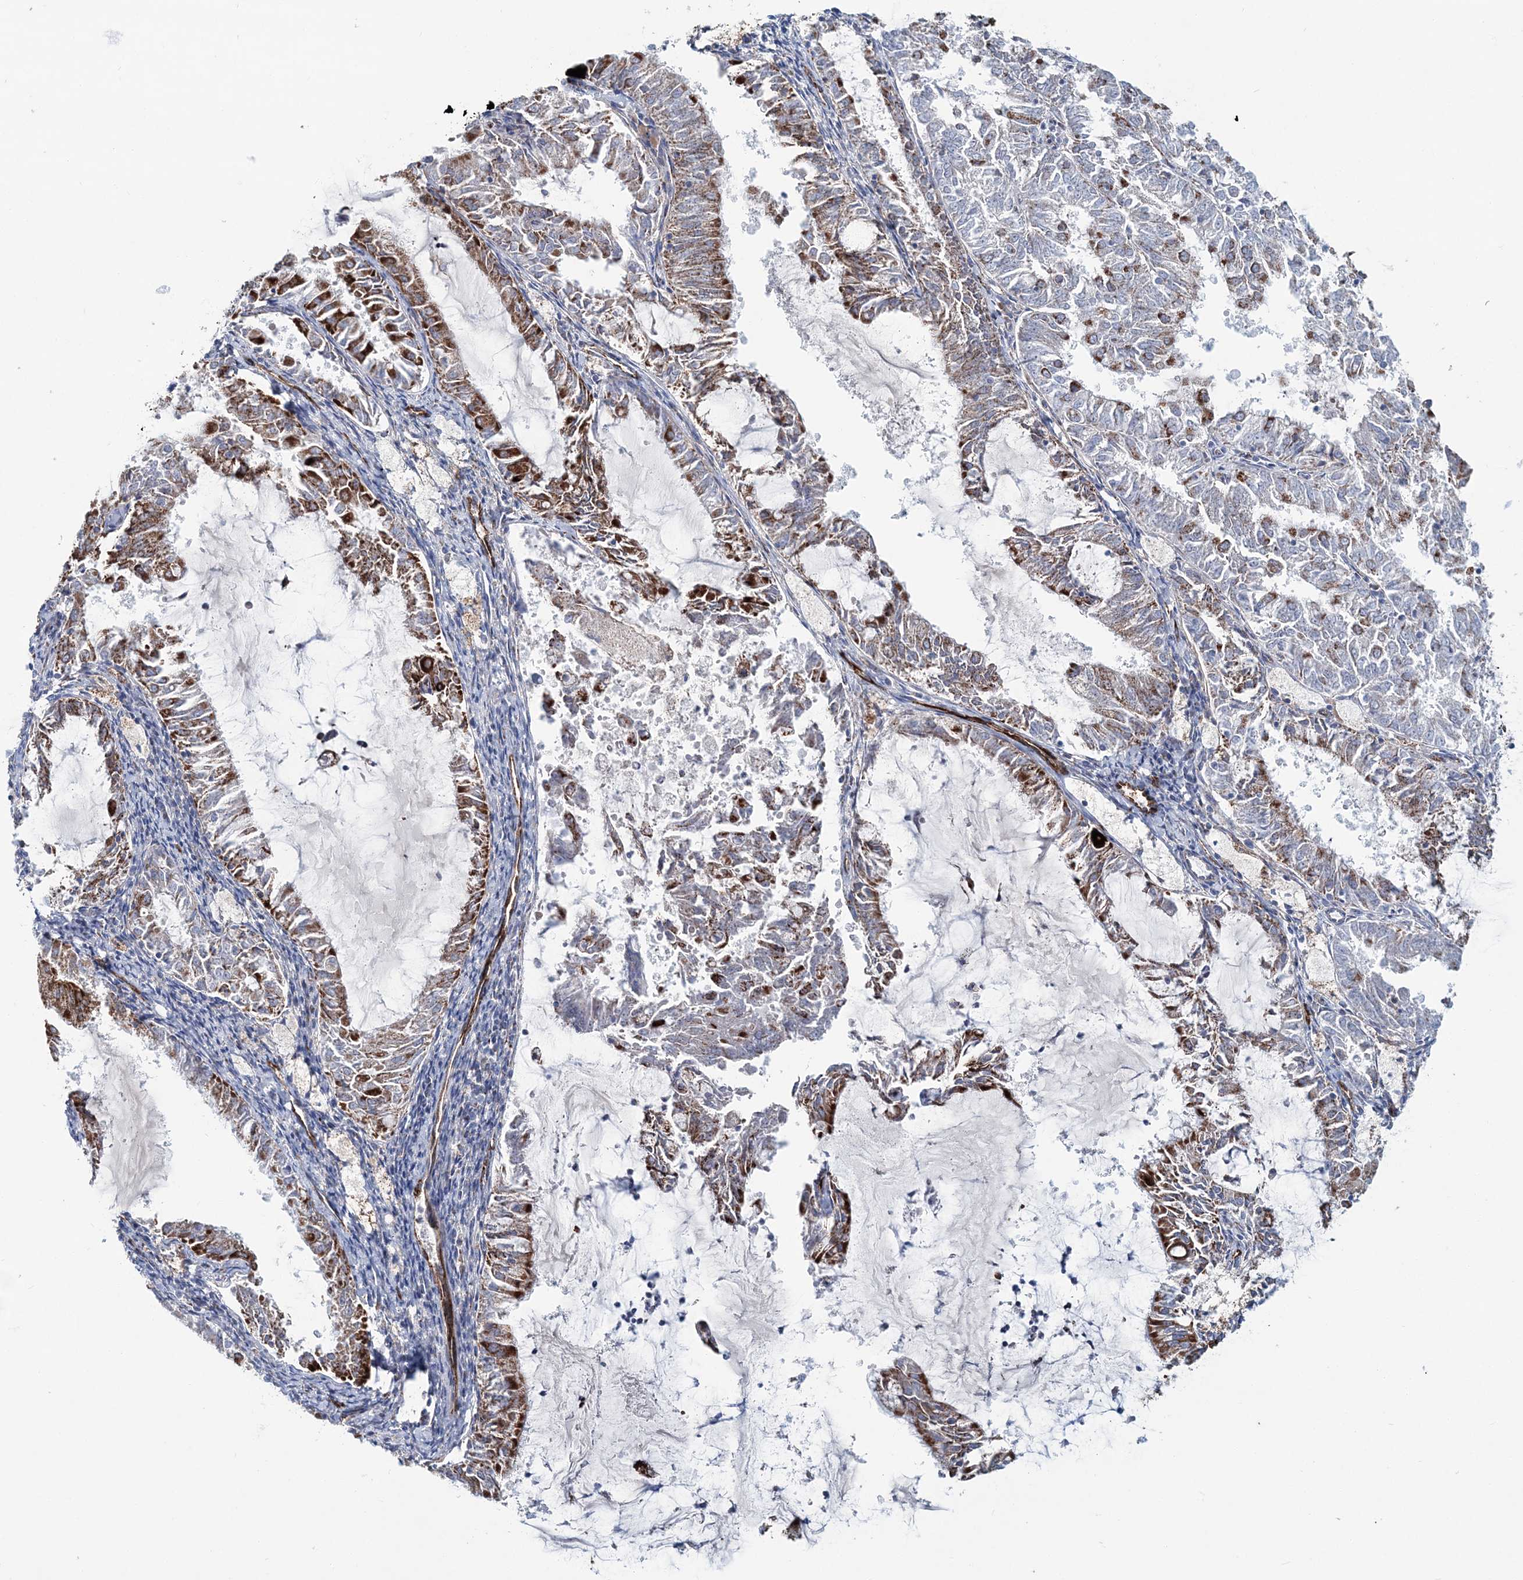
{"staining": {"intensity": "moderate", "quantity": ">75%", "location": "cytoplasmic/membranous"}, "tissue": "endometrial cancer", "cell_type": "Tumor cells", "image_type": "cancer", "snomed": [{"axis": "morphology", "description": "Adenocarcinoma, NOS"}, {"axis": "topography", "description": "Endometrium"}], "caption": "IHC histopathology image of human endometrial cancer stained for a protein (brown), which shows medium levels of moderate cytoplasmic/membranous positivity in about >75% of tumor cells.", "gene": "ARHGAP6", "patient": {"sex": "female", "age": 57}}